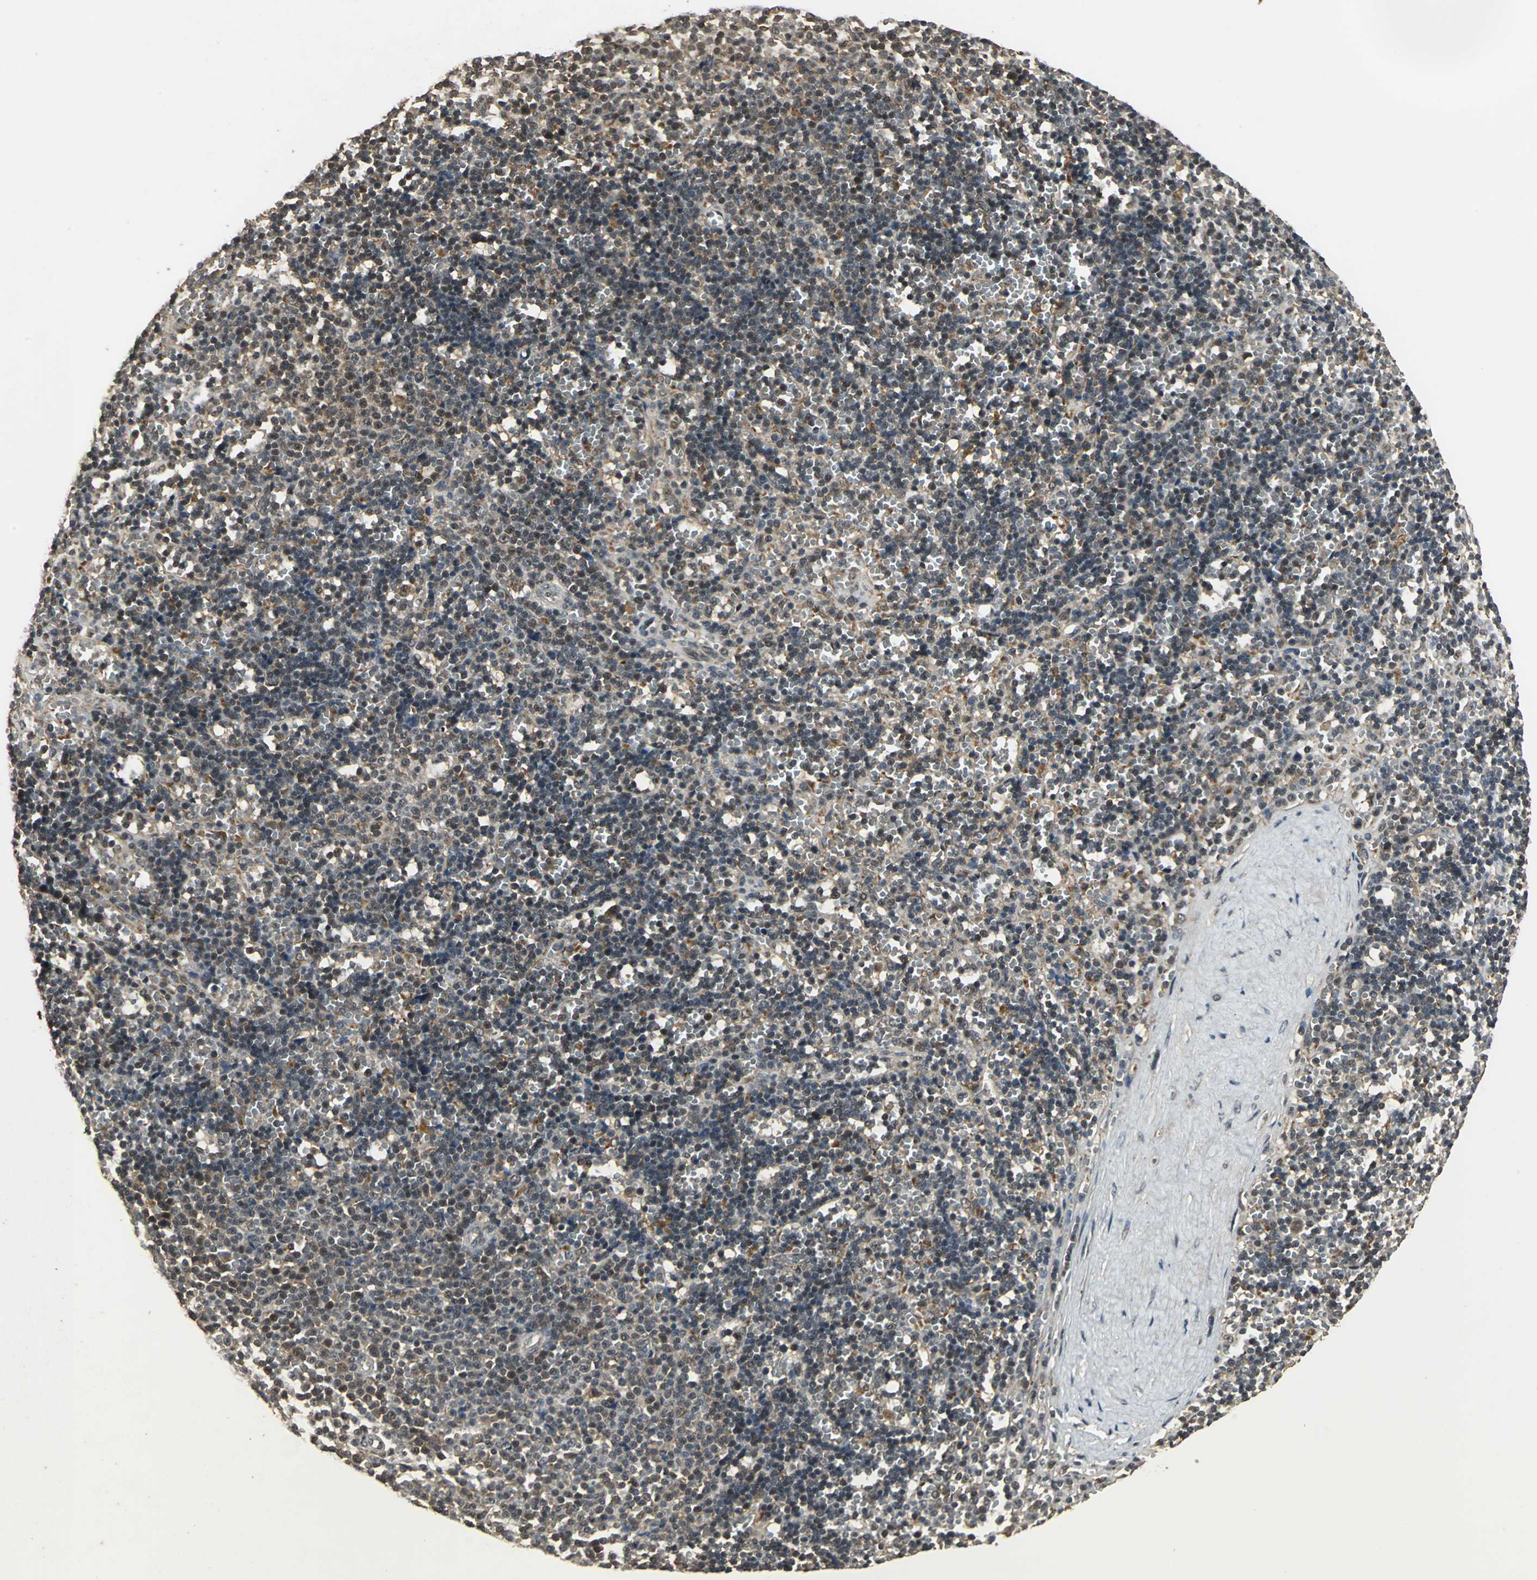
{"staining": {"intensity": "moderate", "quantity": "25%-75%", "location": "cytoplasmic/membranous"}, "tissue": "lymphoma", "cell_type": "Tumor cells", "image_type": "cancer", "snomed": [{"axis": "morphology", "description": "Malignant lymphoma, non-Hodgkin's type, Low grade"}, {"axis": "topography", "description": "Spleen"}], "caption": "Brown immunohistochemical staining in lymphoma shows moderate cytoplasmic/membranous expression in approximately 25%-75% of tumor cells.", "gene": "UCHL5", "patient": {"sex": "male", "age": 60}}